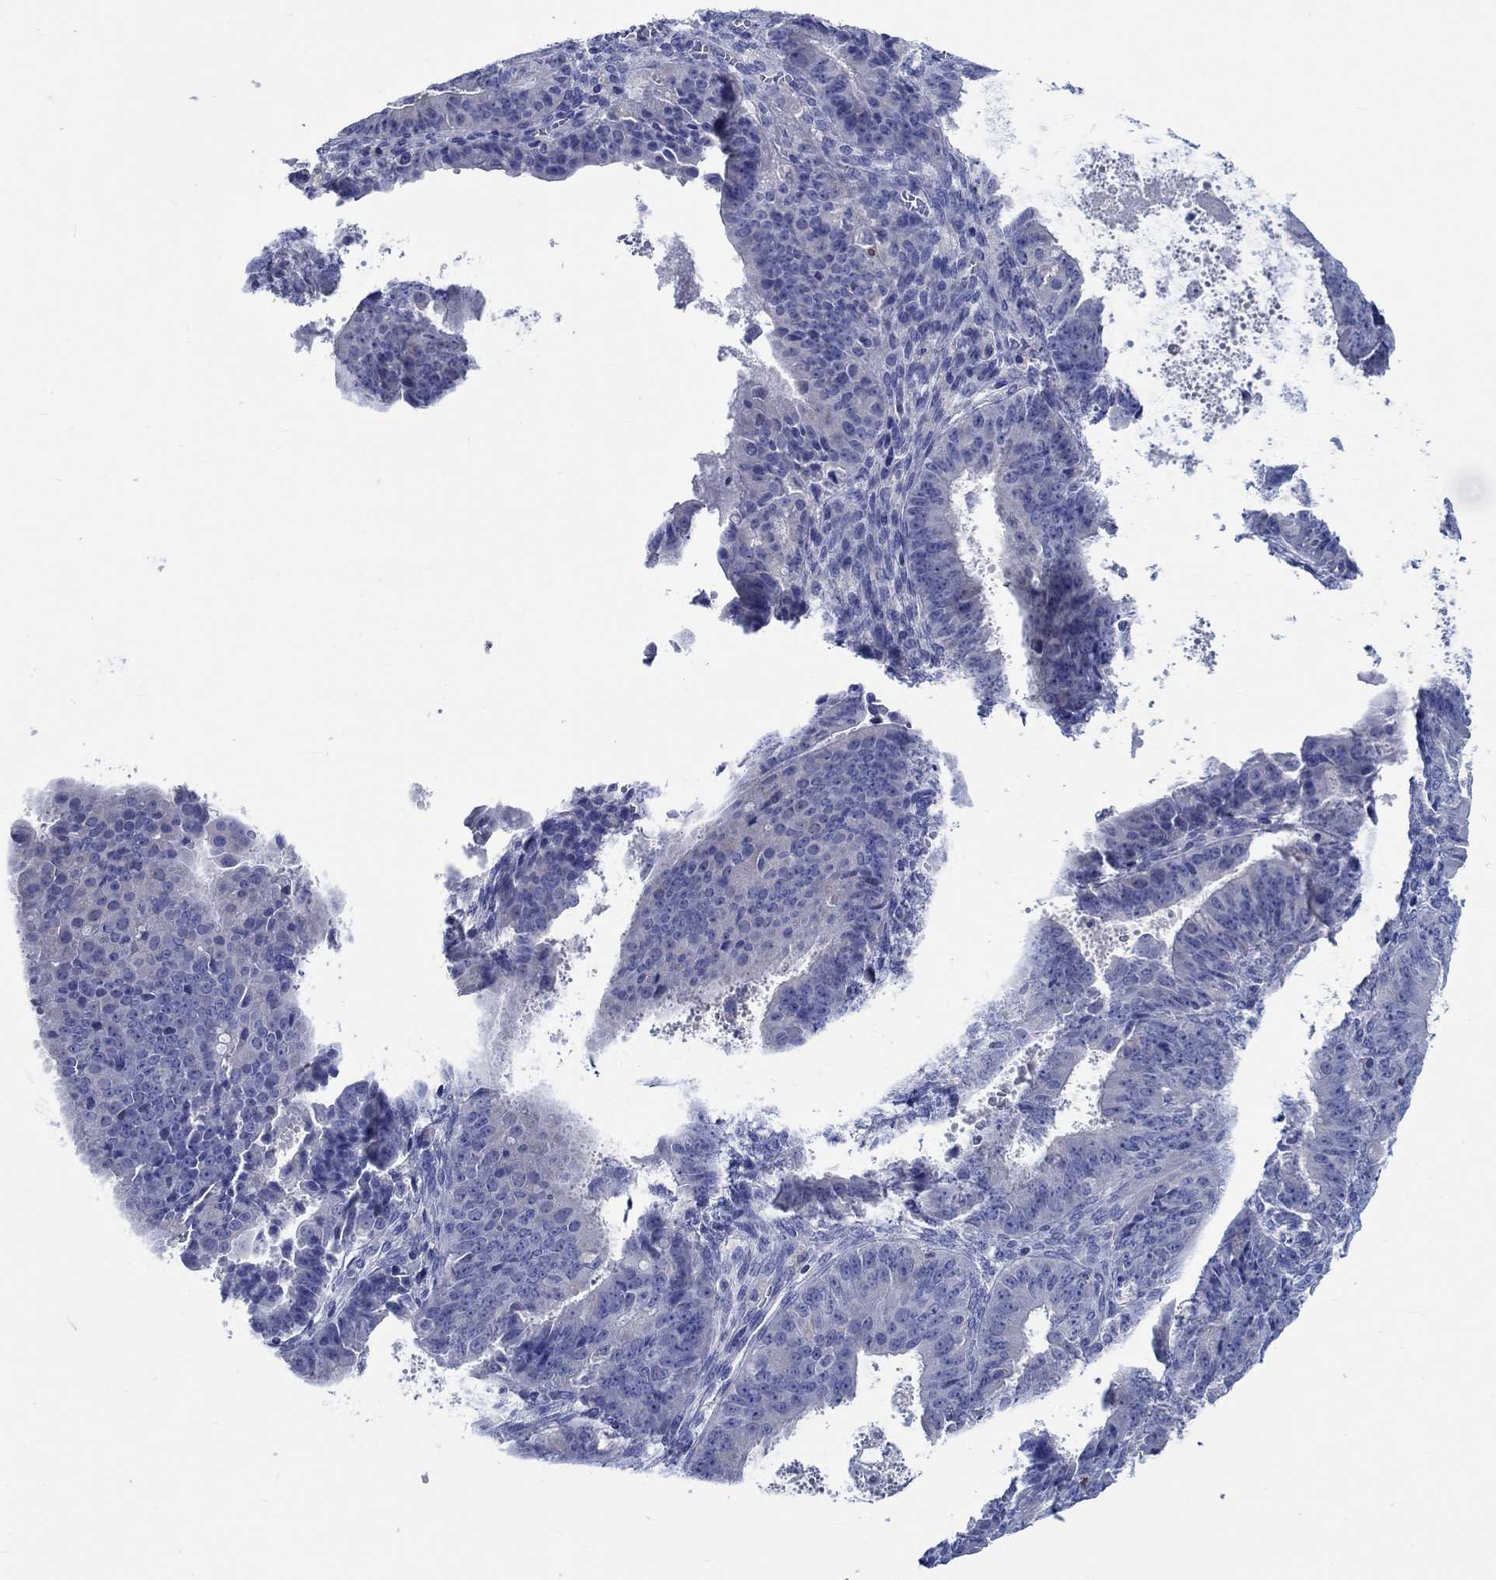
{"staining": {"intensity": "negative", "quantity": "none", "location": "none"}, "tissue": "ovarian cancer", "cell_type": "Tumor cells", "image_type": "cancer", "snomed": [{"axis": "morphology", "description": "Carcinoma, endometroid"}, {"axis": "topography", "description": "Ovary"}], "caption": "Human ovarian endometroid carcinoma stained for a protein using immunohistochemistry shows no staining in tumor cells.", "gene": "PTPRN2", "patient": {"sex": "female", "age": 42}}